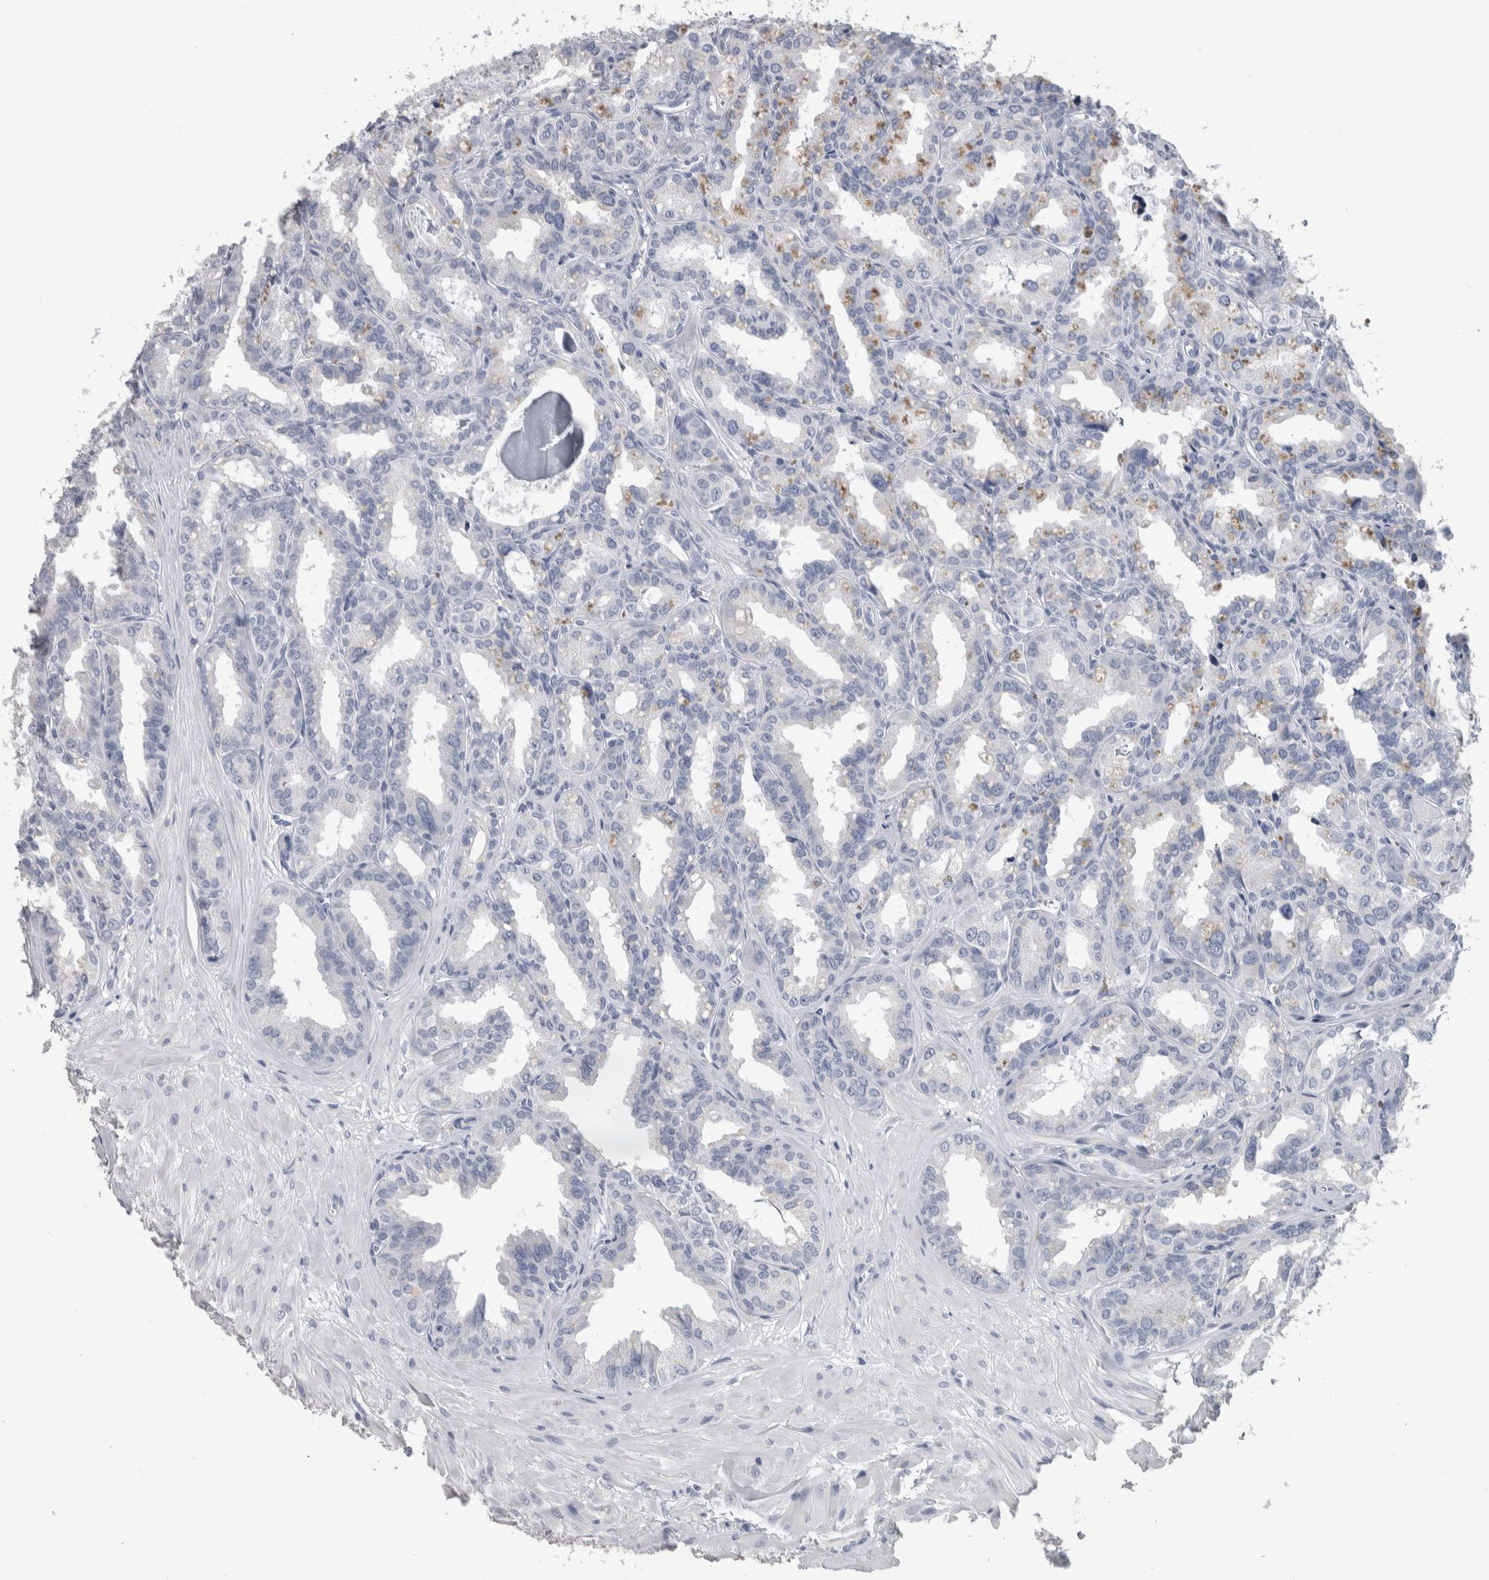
{"staining": {"intensity": "weak", "quantity": "<25%", "location": "cytoplasmic/membranous"}, "tissue": "seminal vesicle", "cell_type": "Glandular cells", "image_type": "normal", "snomed": [{"axis": "morphology", "description": "Normal tissue, NOS"}, {"axis": "topography", "description": "Prostate"}, {"axis": "topography", "description": "Seminal veicle"}], "caption": "Protein analysis of unremarkable seminal vesicle exhibits no significant staining in glandular cells.", "gene": "CA8", "patient": {"sex": "male", "age": 51}}